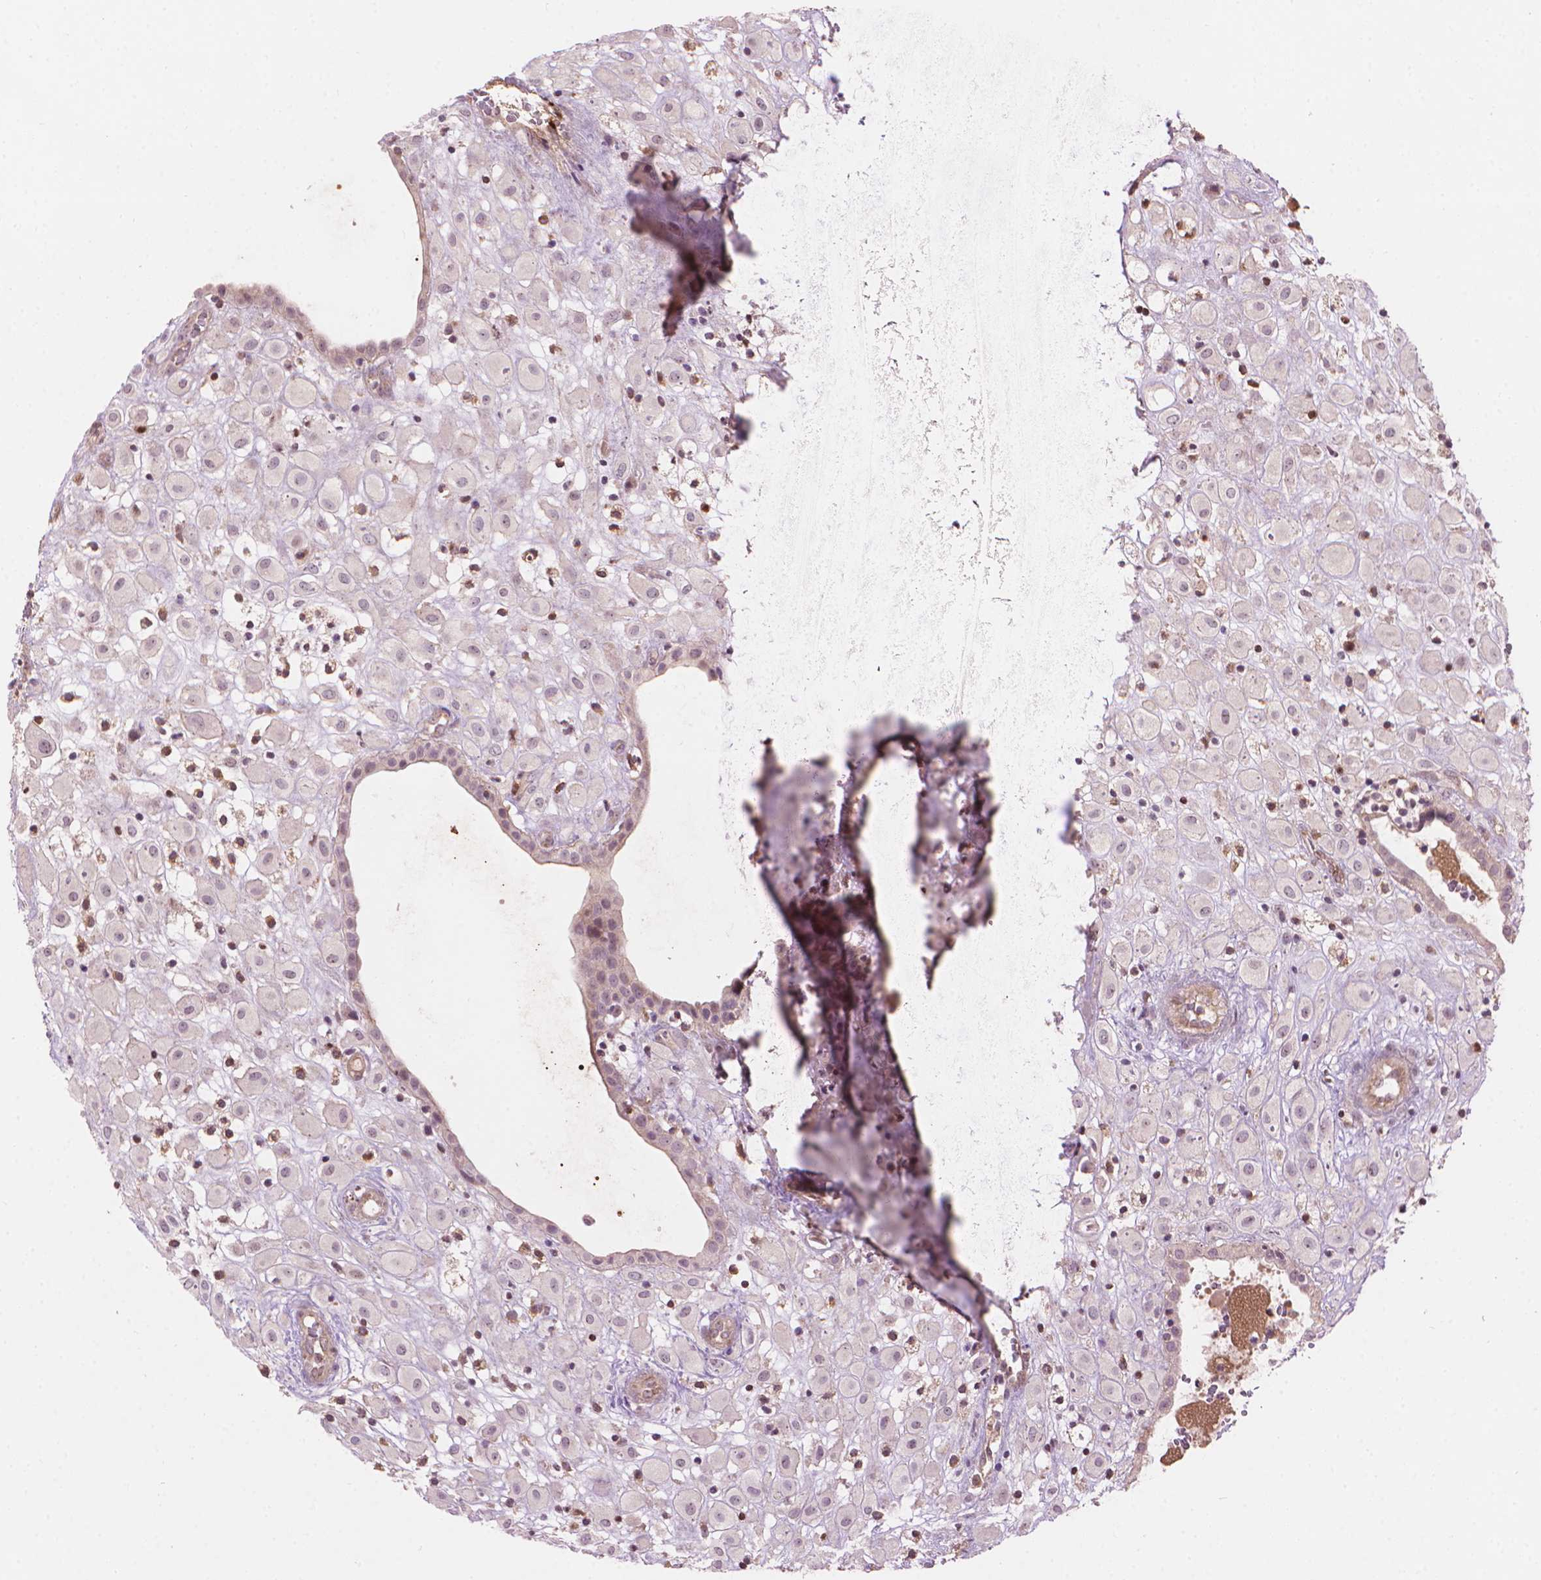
{"staining": {"intensity": "weak", "quantity": "<25%", "location": "cytoplasmic/membranous,nuclear"}, "tissue": "placenta", "cell_type": "Decidual cells", "image_type": "normal", "snomed": [{"axis": "morphology", "description": "Normal tissue, NOS"}, {"axis": "topography", "description": "Placenta"}], "caption": "Normal placenta was stained to show a protein in brown. There is no significant expression in decidual cells.", "gene": "SMC2", "patient": {"sex": "female", "age": 24}}